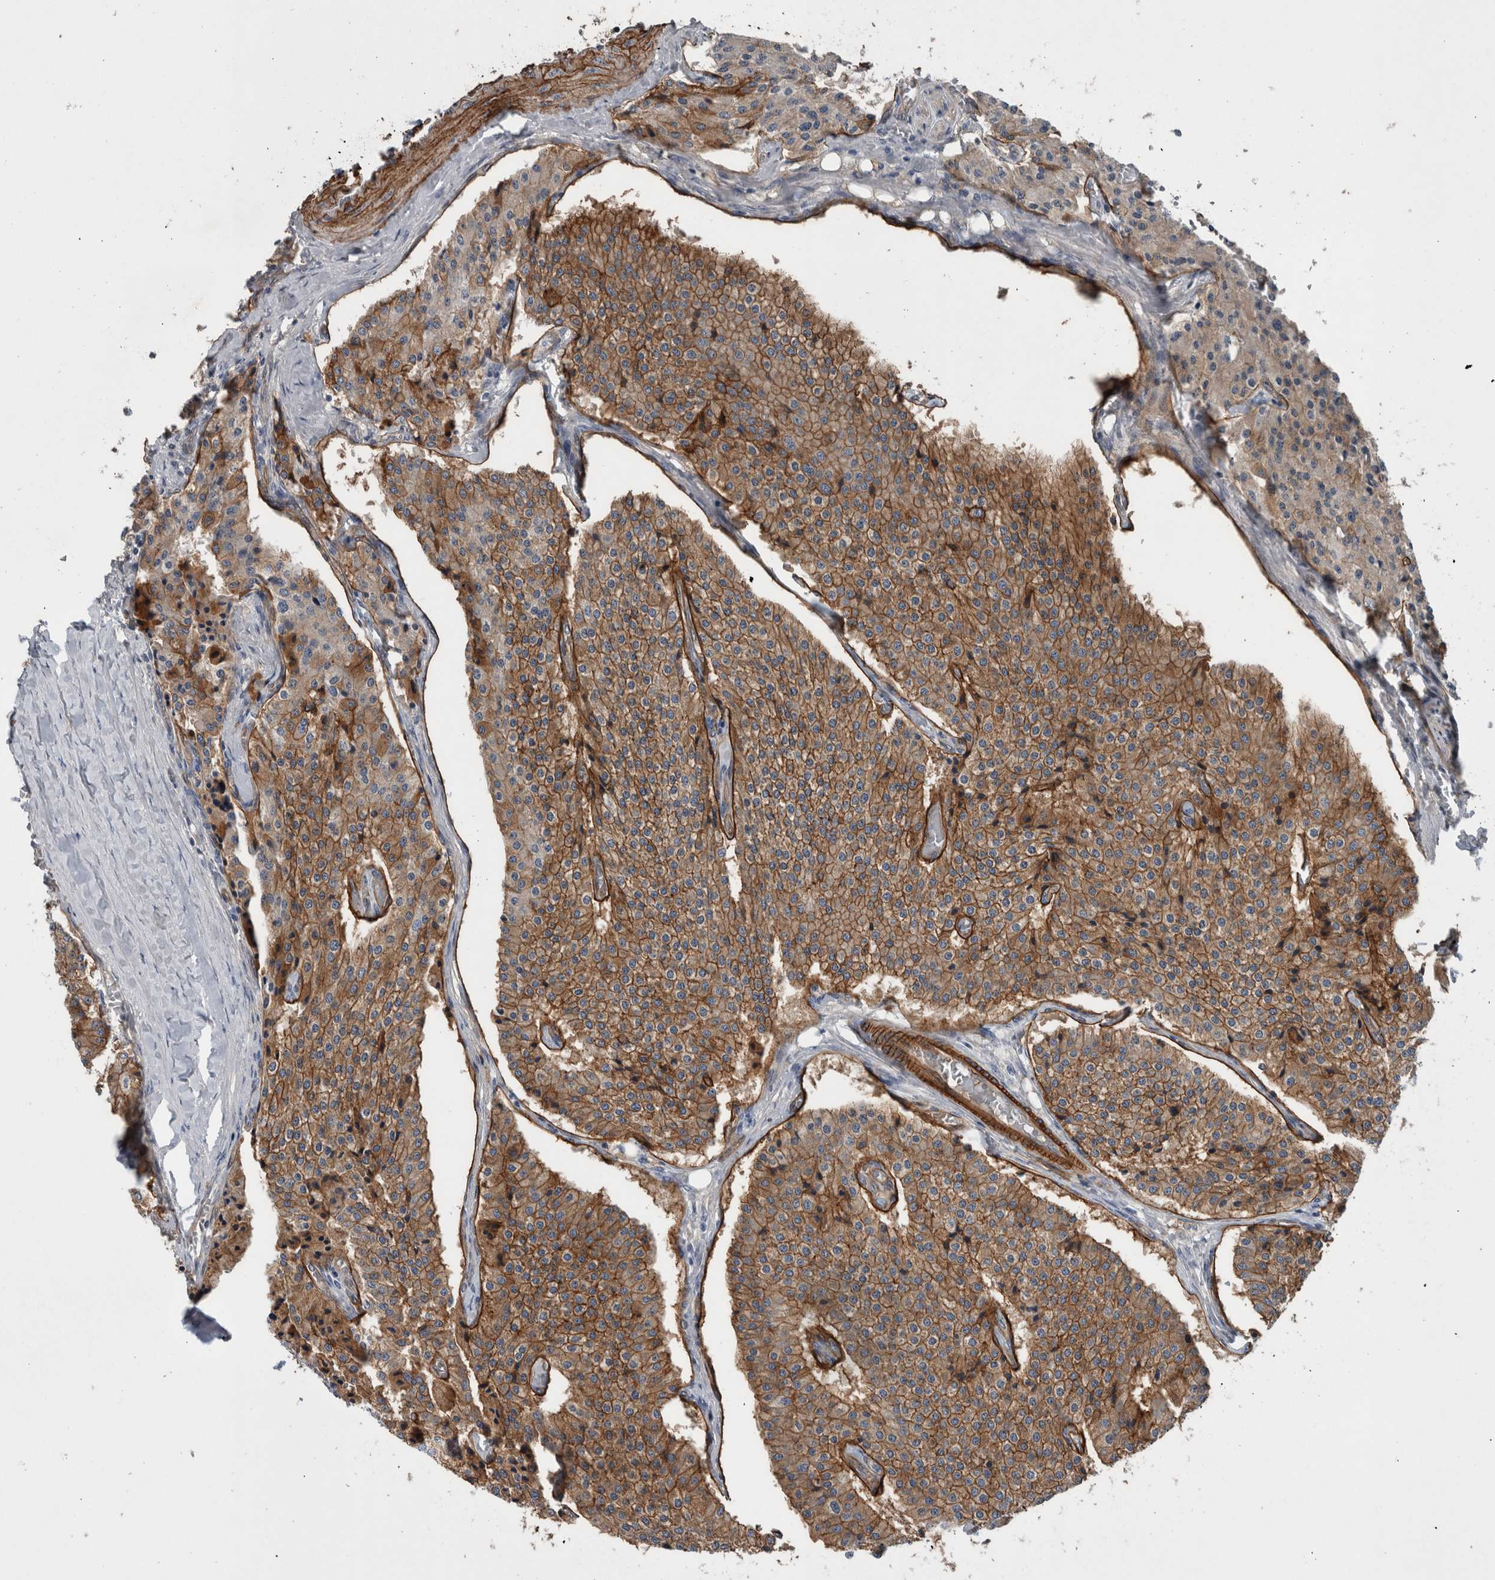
{"staining": {"intensity": "moderate", "quantity": ">75%", "location": "cytoplasmic/membranous"}, "tissue": "carcinoid", "cell_type": "Tumor cells", "image_type": "cancer", "snomed": [{"axis": "morphology", "description": "Carcinoid, malignant, NOS"}, {"axis": "topography", "description": "Colon"}], "caption": "Carcinoid stained for a protein (brown) displays moderate cytoplasmic/membranous positive positivity in about >75% of tumor cells.", "gene": "BCAM", "patient": {"sex": "female", "age": 52}}